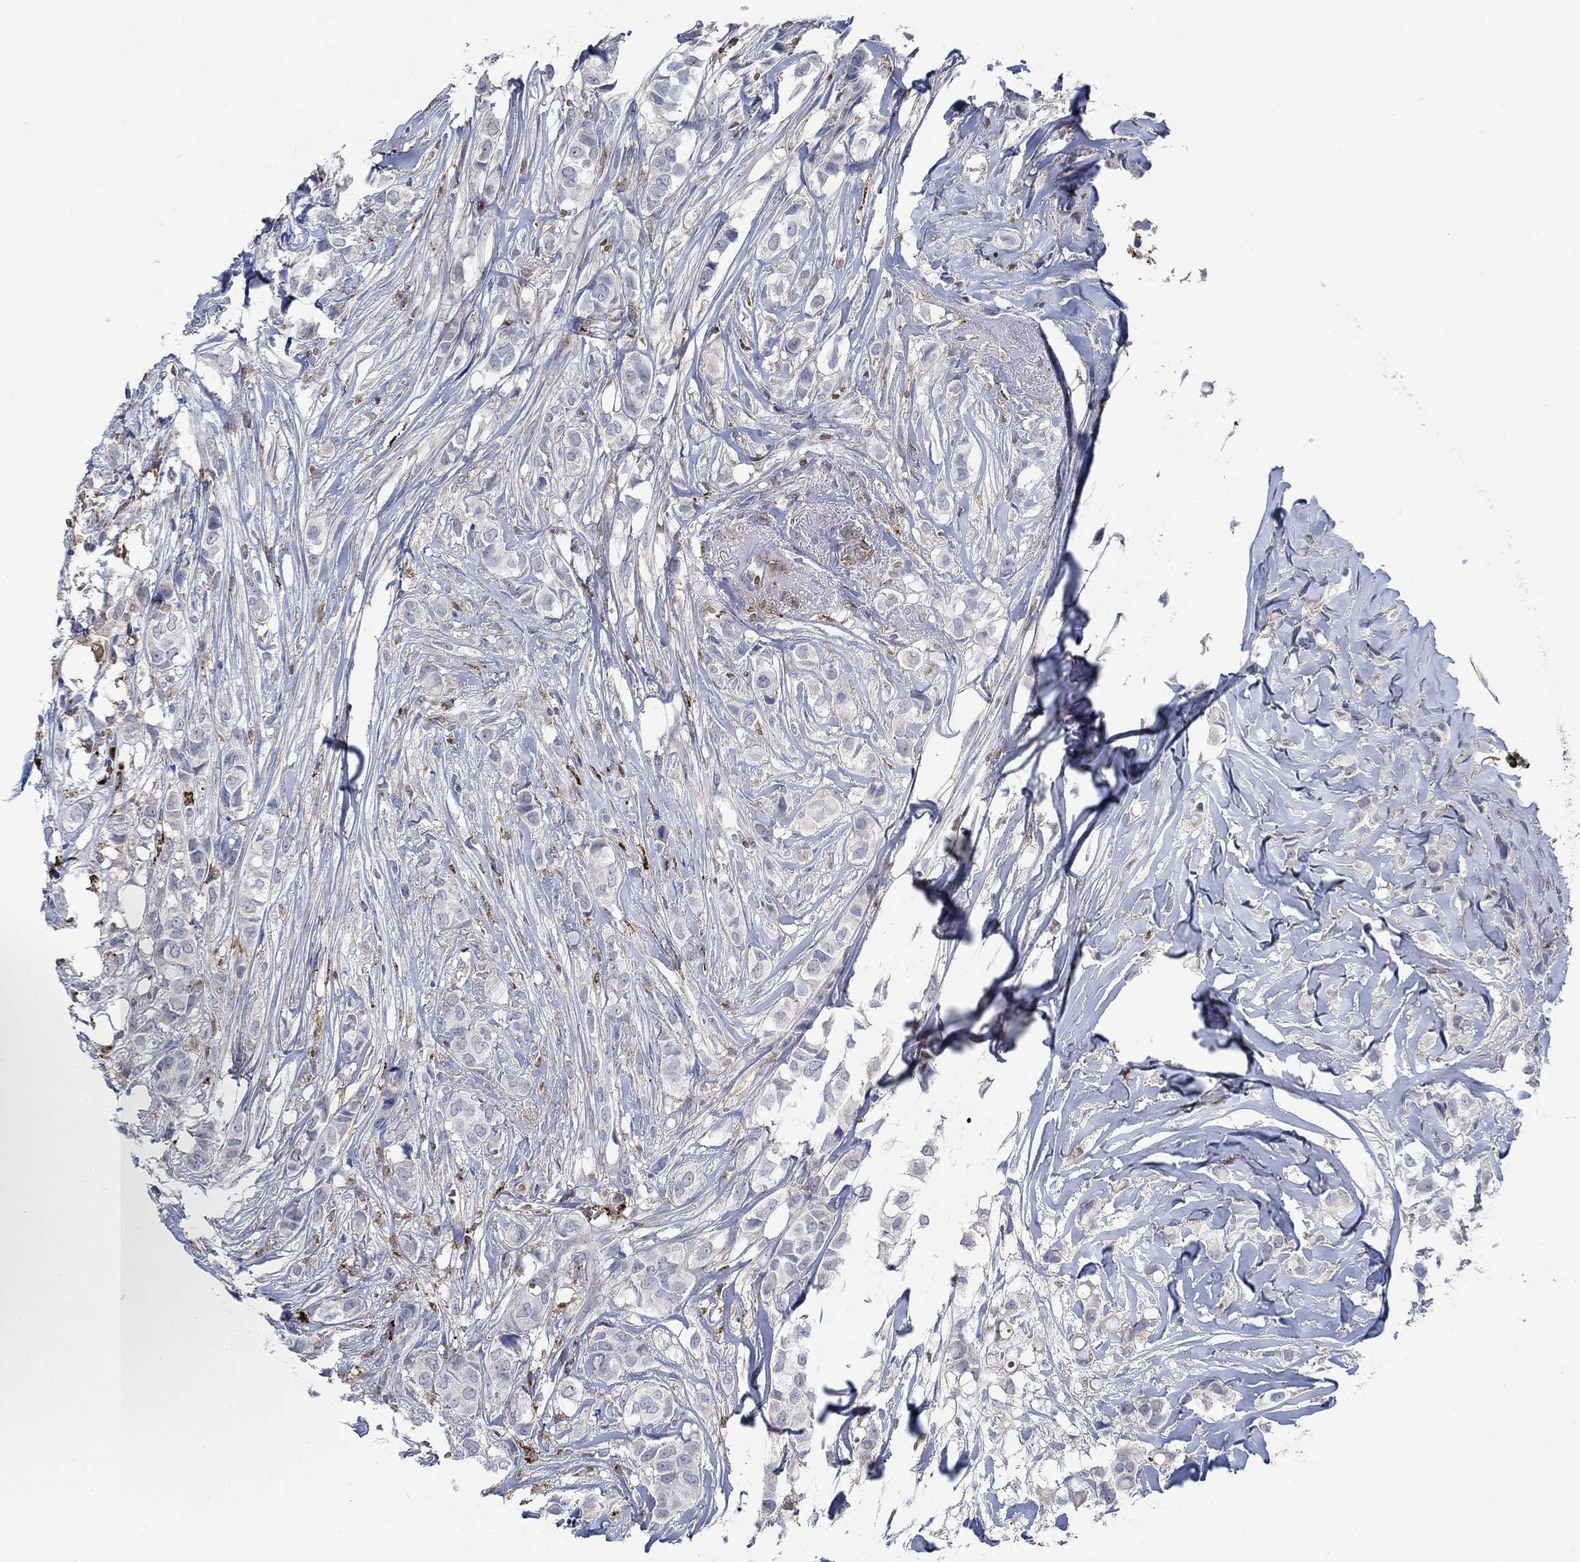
{"staining": {"intensity": "negative", "quantity": "none", "location": "none"}, "tissue": "breast cancer", "cell_type": "Tumor cells", "image_type": "cancer", "snomed": [{"axis": "morphology", "description": "Duct carcinoma"}, {"axis": "topography", "description": "Breast"}], "caption": "Protein analysis of breast intraductal carcinoma reveals no significant staining in tumor cells.", "gene": "MPP1", "patient": {"sex": "female", "age": 85}}